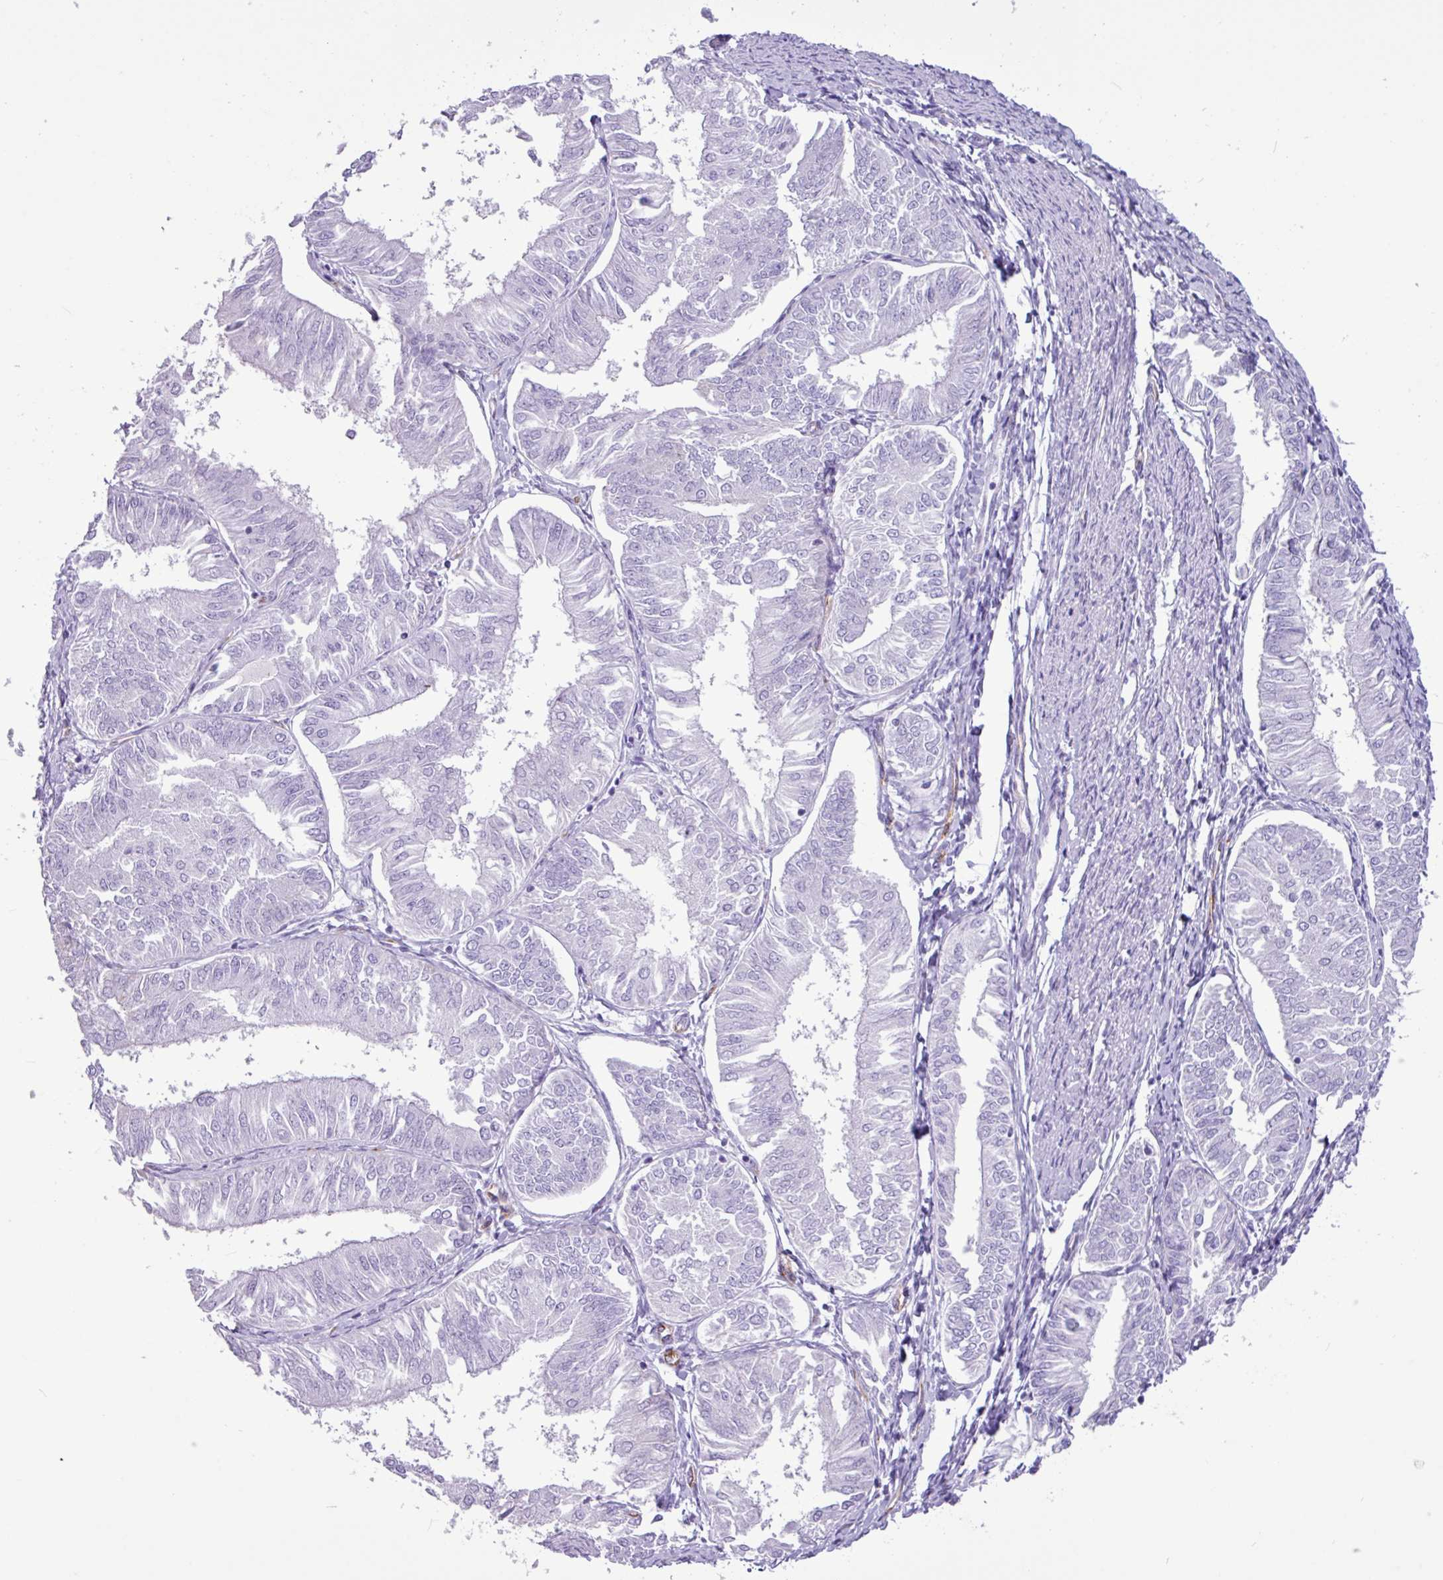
{"staining": {"intensity": "negative", "quantity": "none", "location": "none"}, "tissue": "endometrial cancer", "cell_type": "Tumor cells", "image_type": "cancer", "snomed": [{"axis": "morphology", "description": "Adenocarcinoma, NOS"}, {"axis": "topography", "description": "Endometrium"}], "caption": "DAB (3,3'-diaminobenzidine) immunohistochemical staining of human adenocarcinoma (endometrial) exhibits no significant positivity in tumor cells. Nuclei are stained in blue.", "gene": "CKMT2", "patient": {"sex": "female", "age": 58}}